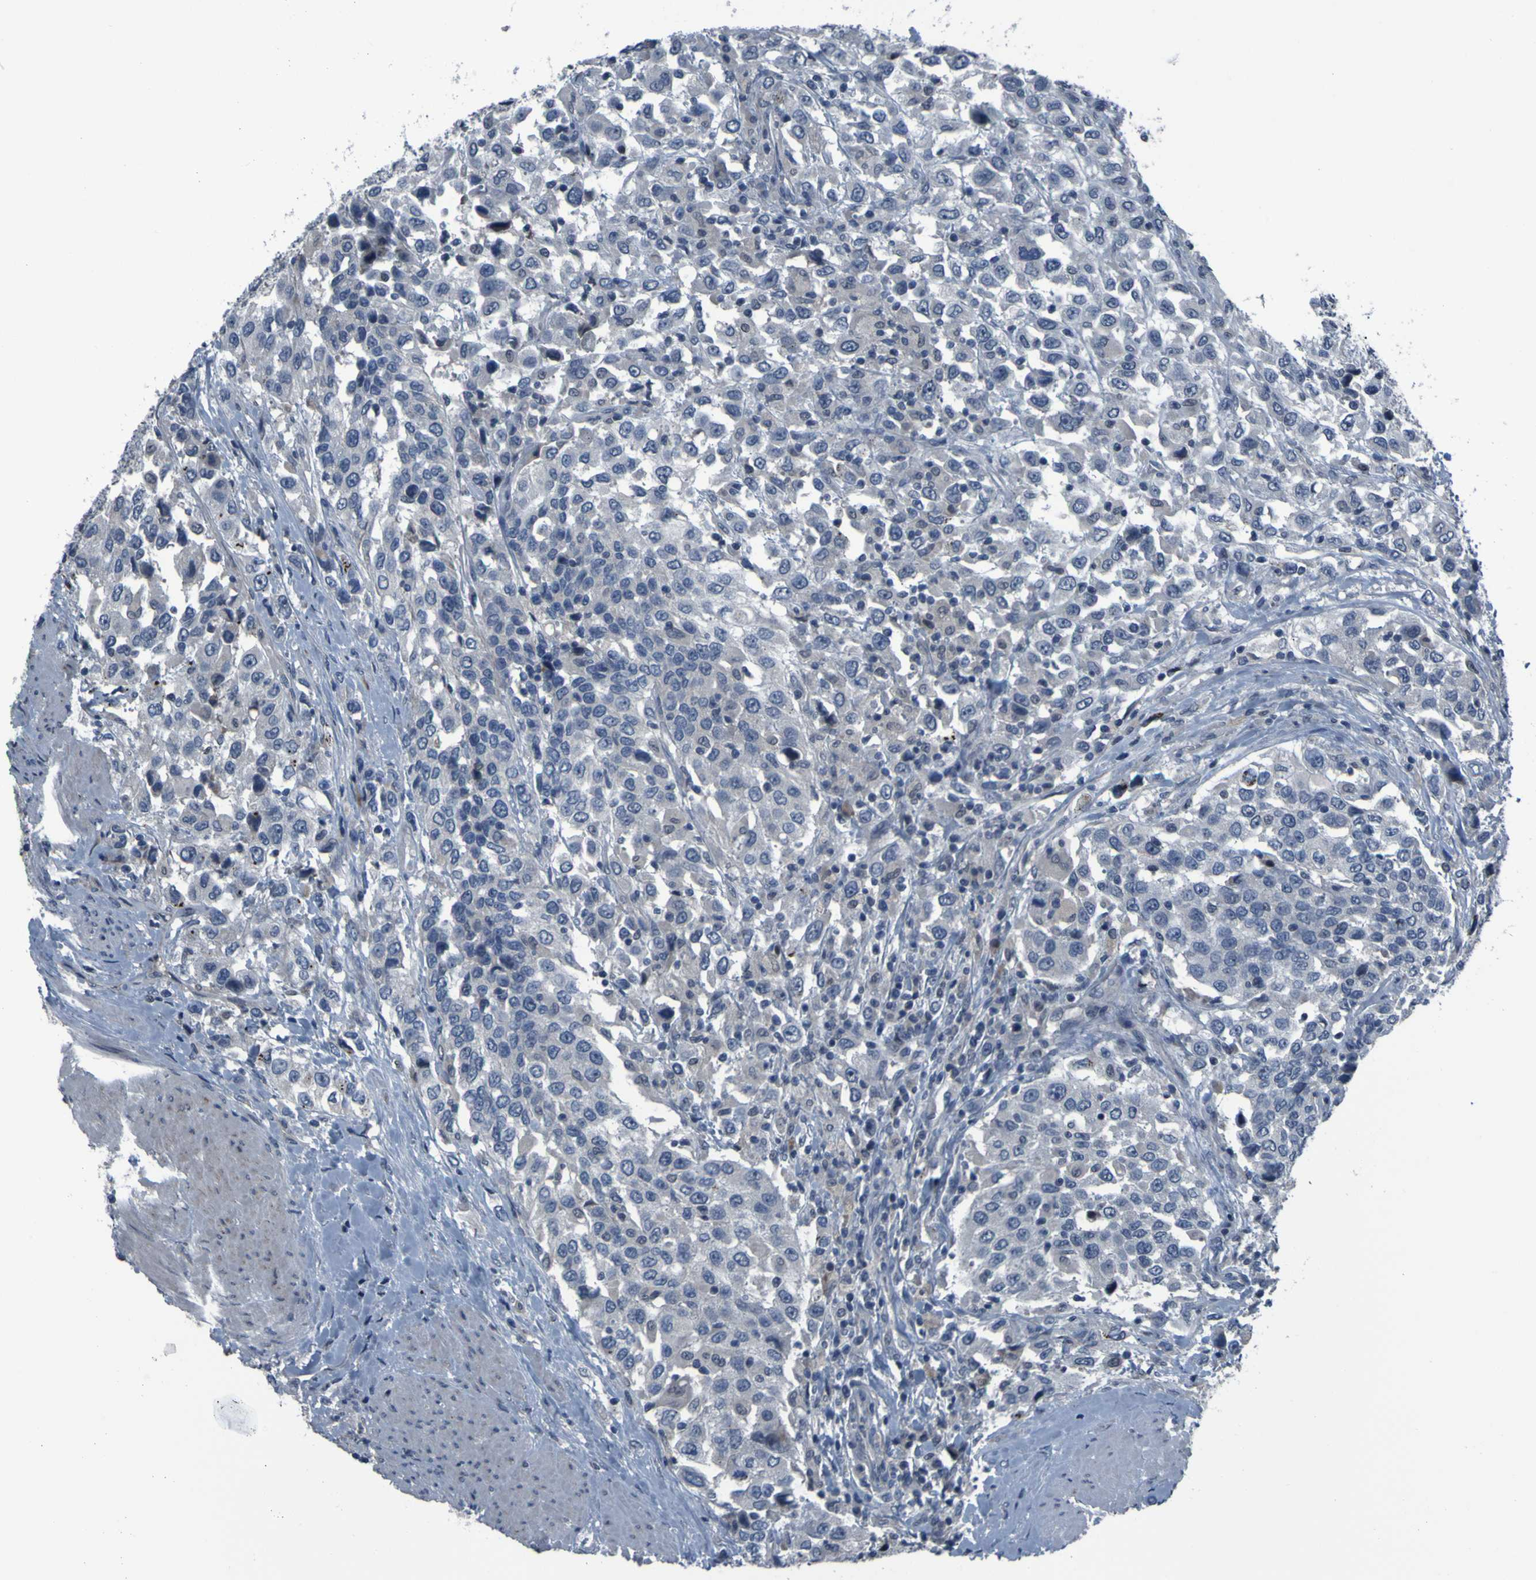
{"staining": {"intensity": "negative", "quantity": "none", "location": "none"}, "tissue": "urothelial cancer", "cell_type": "Tumor cells", "image_type": "cancer", "snomed": [{"axis": "morphology", "description": "Urothelial carcinoma, High grade"}, {"axis": "topography", "description": "Urinary bladder"}], "caption": "Histopathology image shows no significant protein staining in tumor cells of urothelial cancer. Nuclei are stained in blue.", "gene": "OSTM1", "patient": {"sex": "female", "age": 80}}